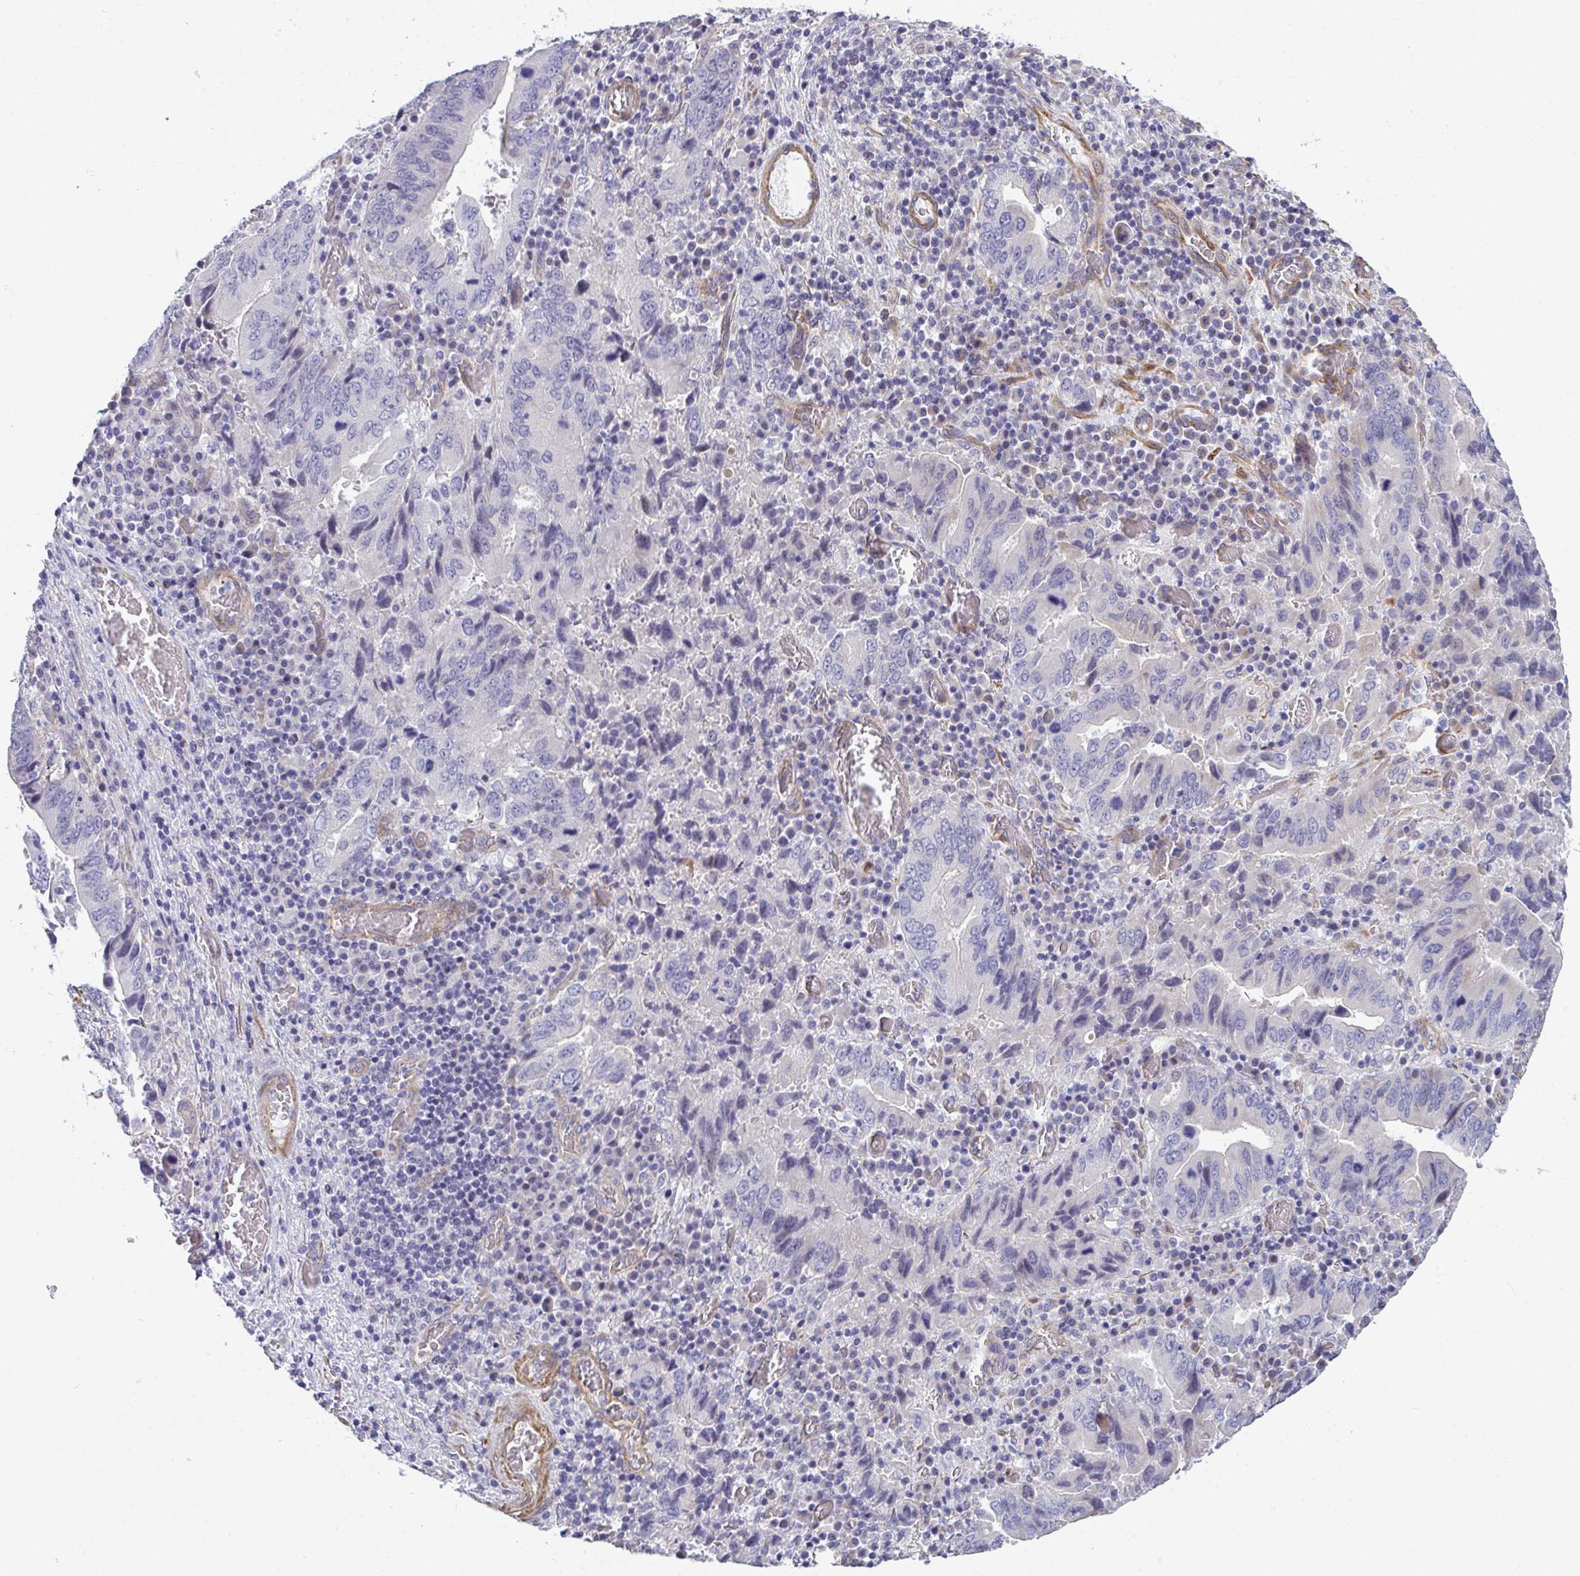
{"staining": {"intensity": "negative", "quantity": "none", "location": "none"}, "tissue": "stomach cancer", "cell_type": "Tumor cells", "image_type": "cancer", "snomed": [{"axis": "morphology", "description": "Adenocarcinoma, NOS"}, {"axis": "topography", "description": "Stomach, upper"}], "caption": "An image of human adenocarcinoma (stomach) is negative for staining in tumor cells. (Brightfield microscopy of DAB immunohistochemistry at high magnification).", "gene": "MYL12A", "patient": {"sex": "male", "age": 74}}